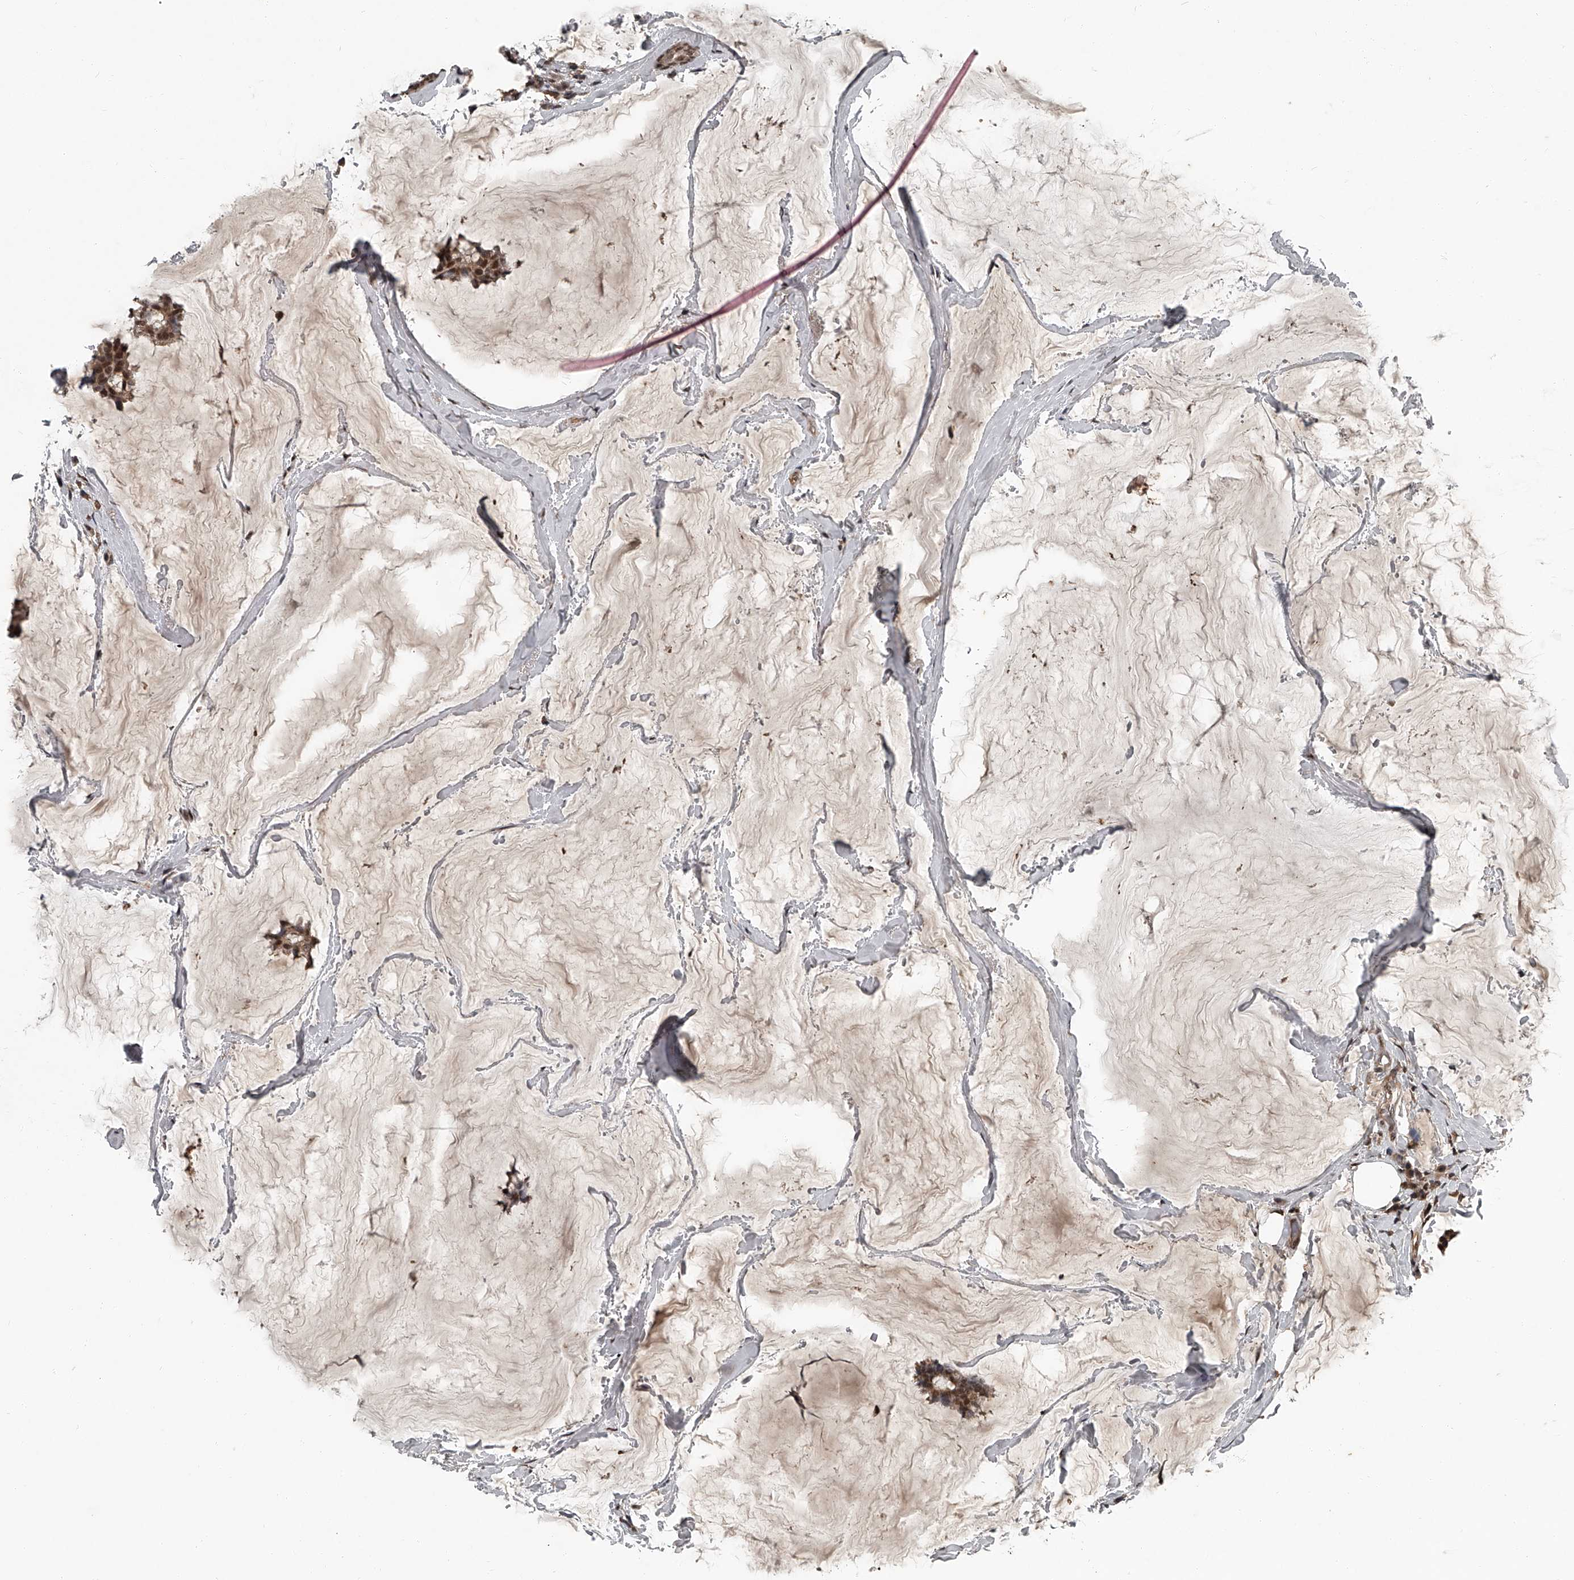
{"staining": {"intensity": "moderate", "quantity": ">75%", "location": "cytoplasmic/membranous,nuclear"}, "tissue": "breast cancer", "cell_type": "Tumor cells", "image_type": "cancer", "snomed": [{"axis": "morphology", "description": "Duct carcinoma"}, {"axis": "topography", "description": "Breast"}], "caption": "This micrograph displays immunohistochemistry staining of breast cancer, with medium moderate cytoplasmic/membranous and nuclear positivity in about >75% of tumor cells.", "gene": "PLEKHG1", "patient": {"sex": "female", "age": 93}}